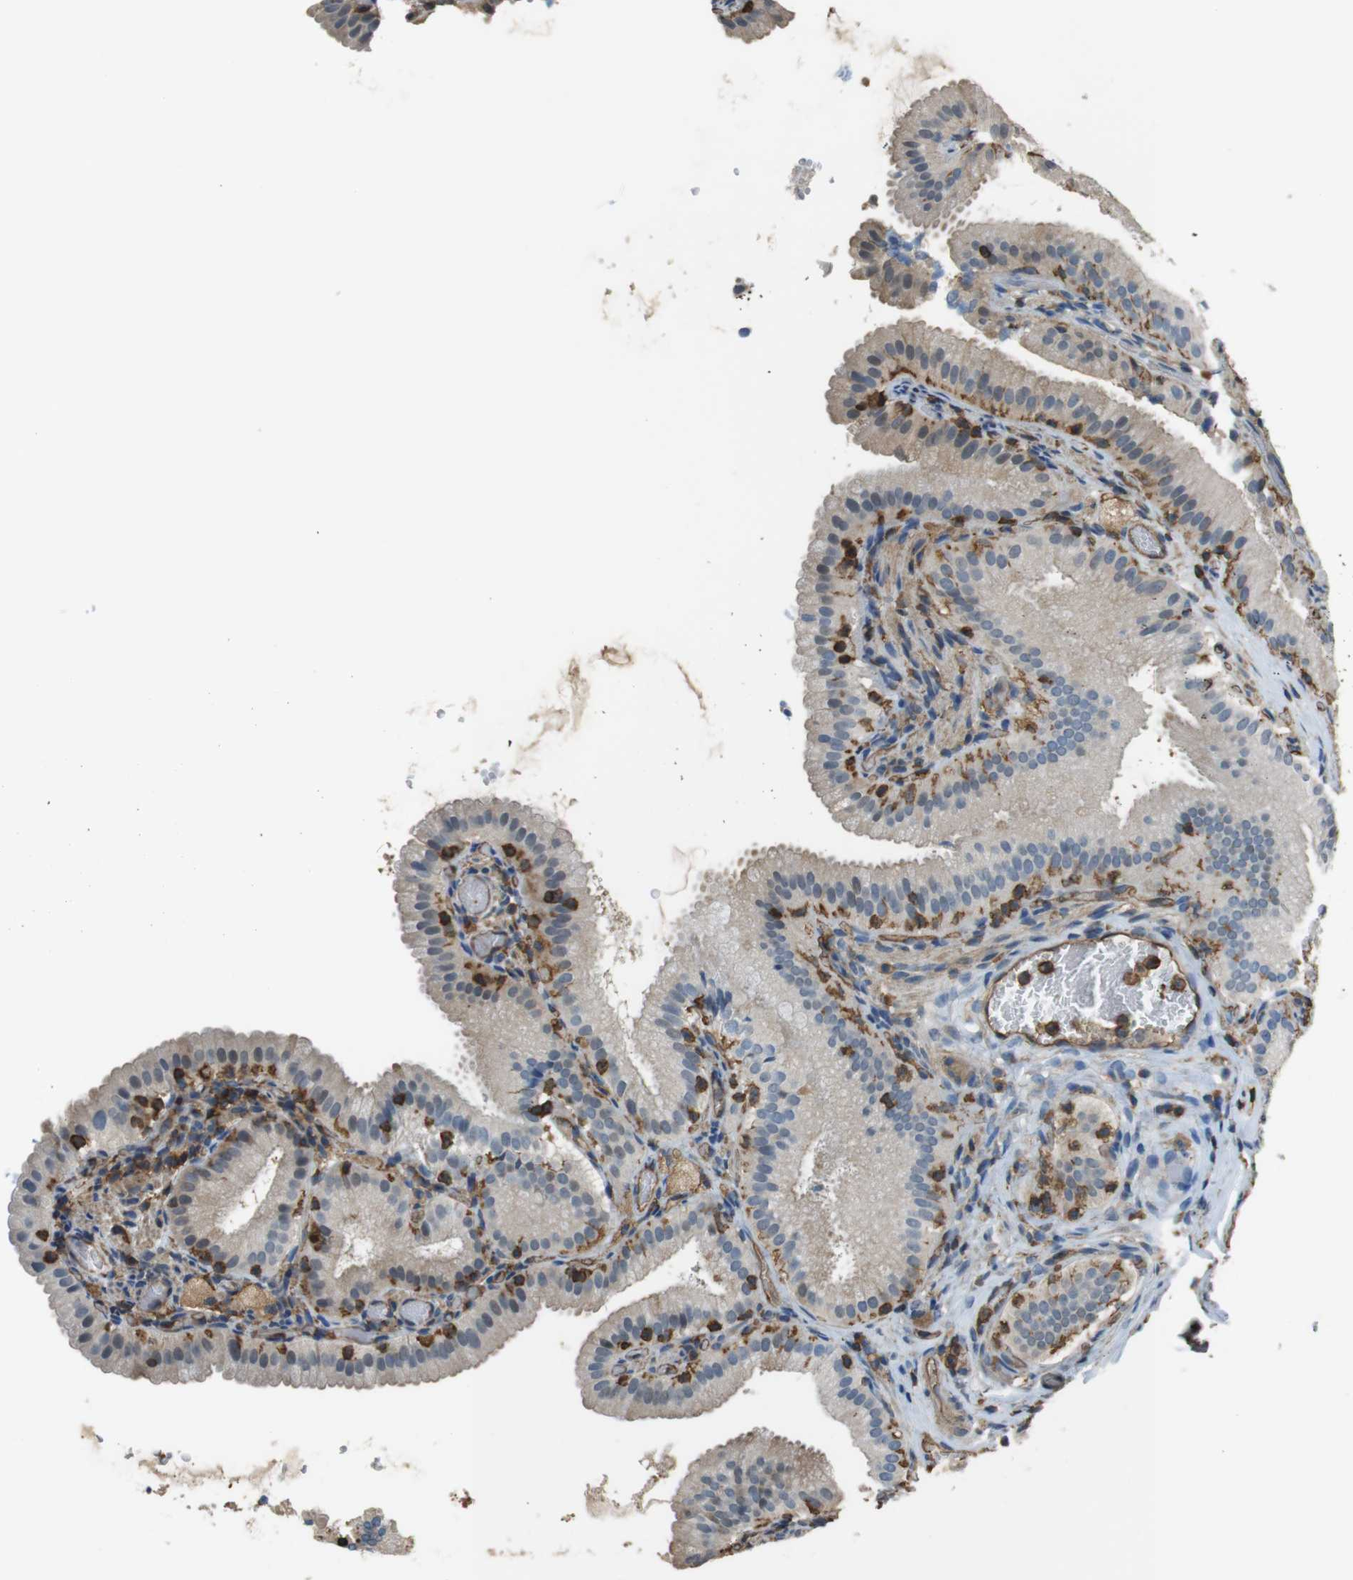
{"staining": {"intensity": "moderate", "quantity": "<25%", "location": "cytoplasmic/membranous"}, "tissue": "gallbladder", "cell_type": "Glandular cells", "image_type": "normal", "snomed": [{"axis": "morphology", "description": "Normal tissue, NOS"}, {"axis": "topography", "description": "Gallbladder"}], "caption": "Immunohistochemistry (IHC) photomicrograph of normal human gallbladder stained for a protein (brown), which displays low levels of moderate cytoplasmic/membranous positivity in approximately <25% of glandular cells.", "gene": "FCAR", "patient": {"sex": "male", "age": 54}}